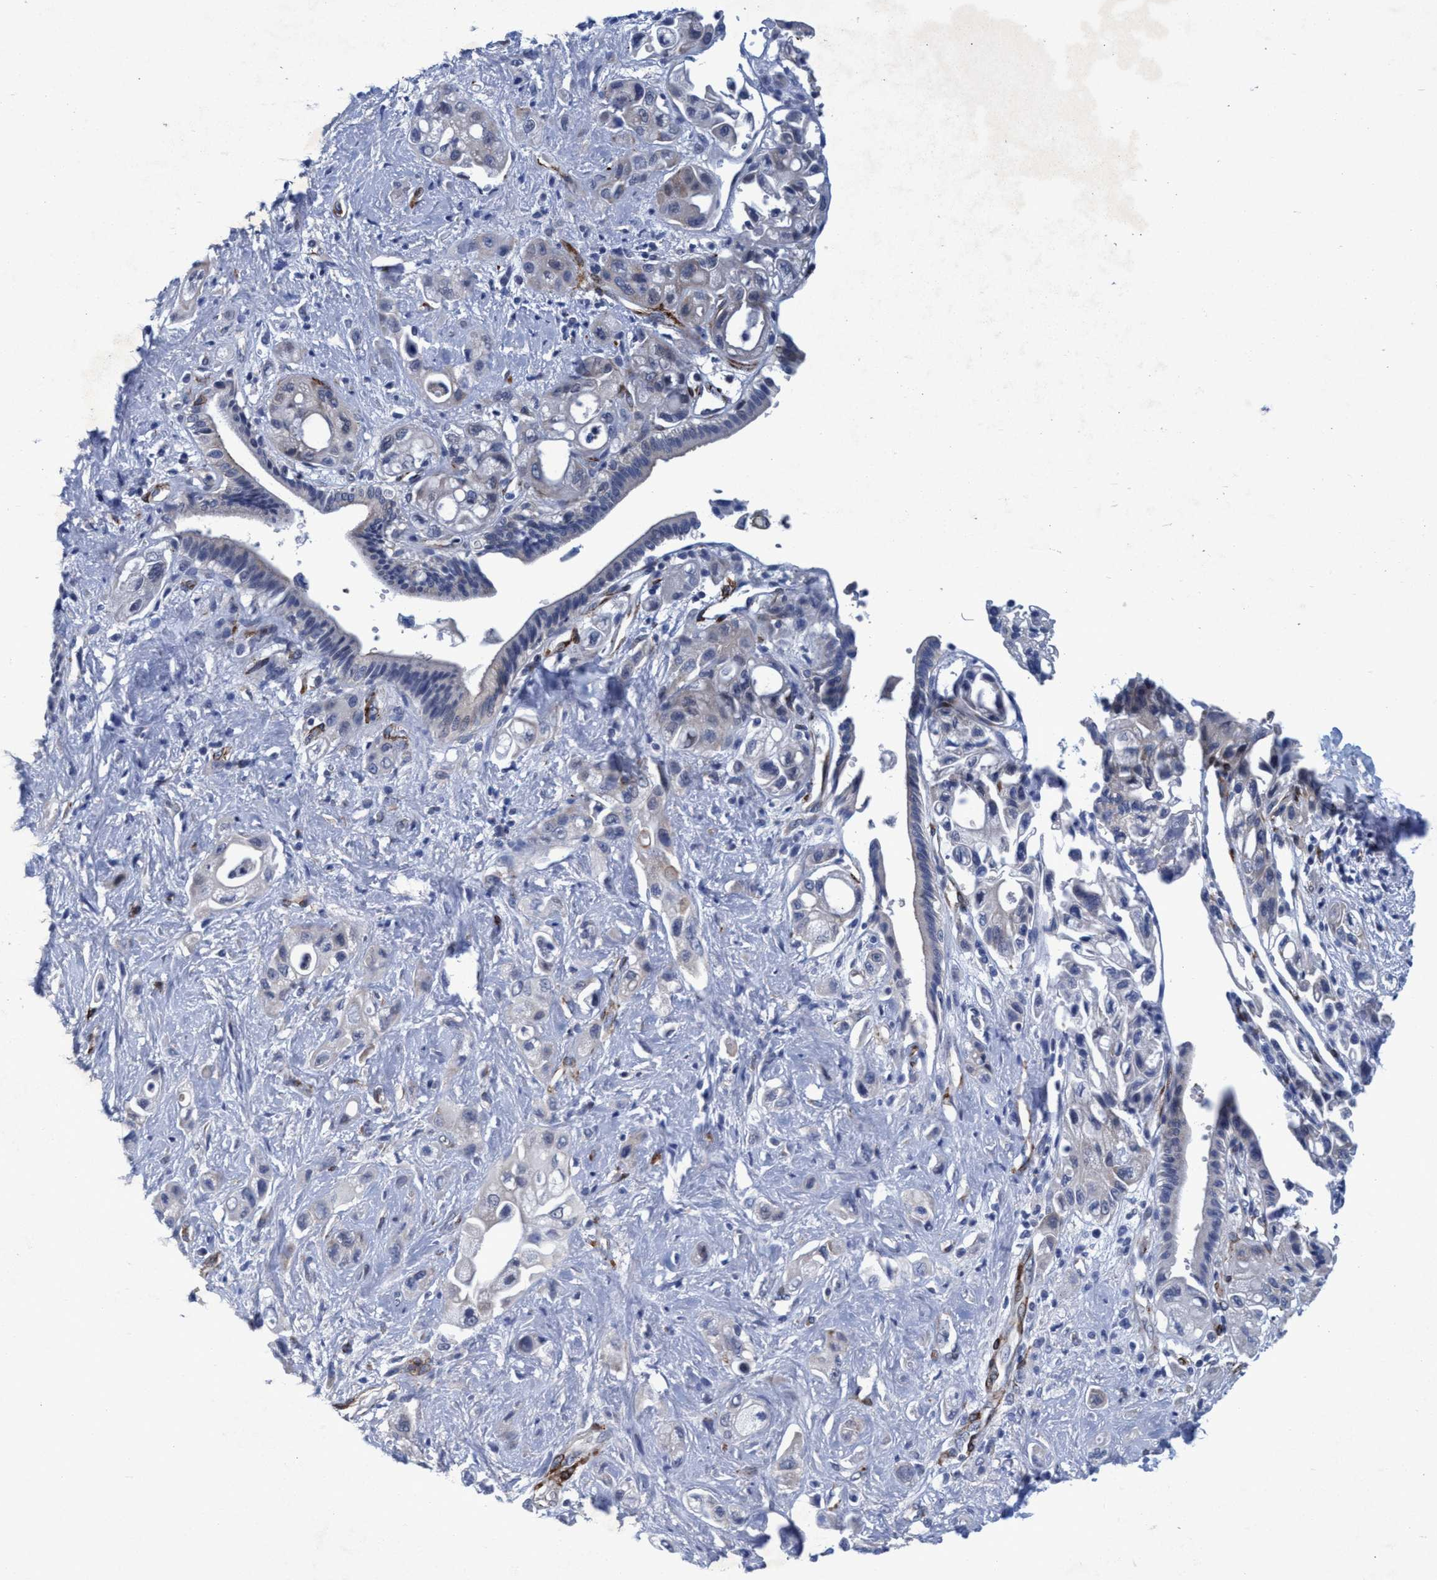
{"staining": {"intensity": "negative", "quantity": "none", "location": "none"}, "tissue": "pancreatic cancer", "cell_type": "Tumor cells", "image_type": "cancer", "snomed": [{"axis": "morphology", "description": "Adenocarcinoma, NOS"}, {"axis": "topography", "description": "Pancreas"}], "caption": "High power microscopy micrograph of an immunohistochemistry histopathology image of pancreatic adenocarcinoma, revealing no significant staining in tumor cells. (DAB (3,3'-diaminobenzidine) immunohistochemistry visualized using brightfield microscopy, high magnification).", "gene": "SLC43A2", "patient": {"sex": "female", "age": 66}}